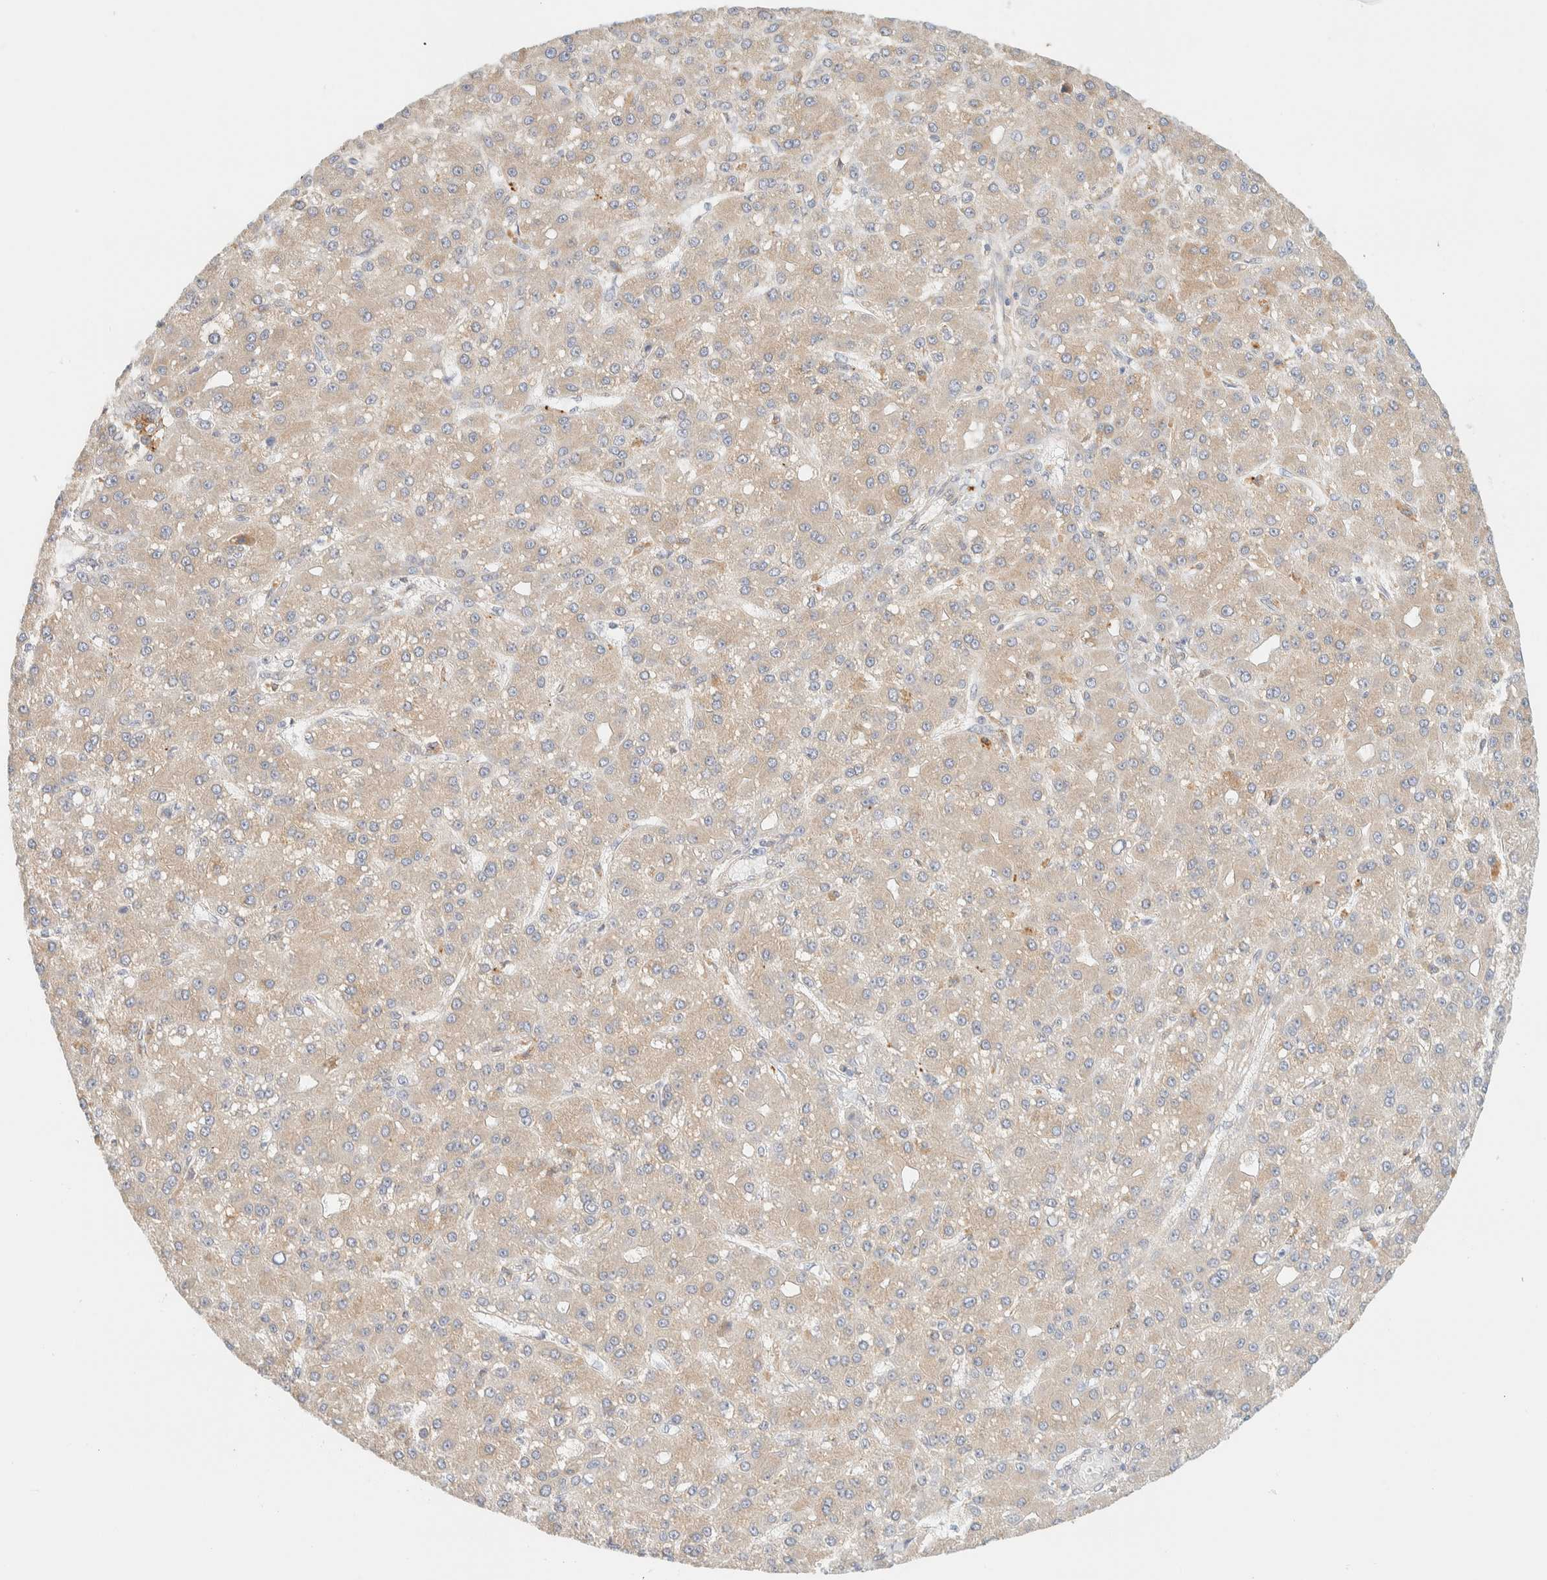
{"staining": {"intensity": "weak", "quantity": ">75%", "location": "cytoplasmic/membranous"}, "tissue": "liver cancer", "cell_type": "Tumor cells", "image_type": "cancer", "snomed": [{"axis": "morphology", "description": "Carcinoma, Hepatocellular, NOS"}, {"axis": "topography", "description": "Liver"}], "caption": "Tumor cells display weak cytoplasmic/membranous staining in approximately >75% of cells in hepatocellular carcinoma (liver). (Stains: DAB (3,3'-diaminobenzidine) in brown, nuclei in blue, Microscopy: brightfield microscopy at high magnification).", "gene": "NT5C", "patient": {"sex": "male", "age": 67}}